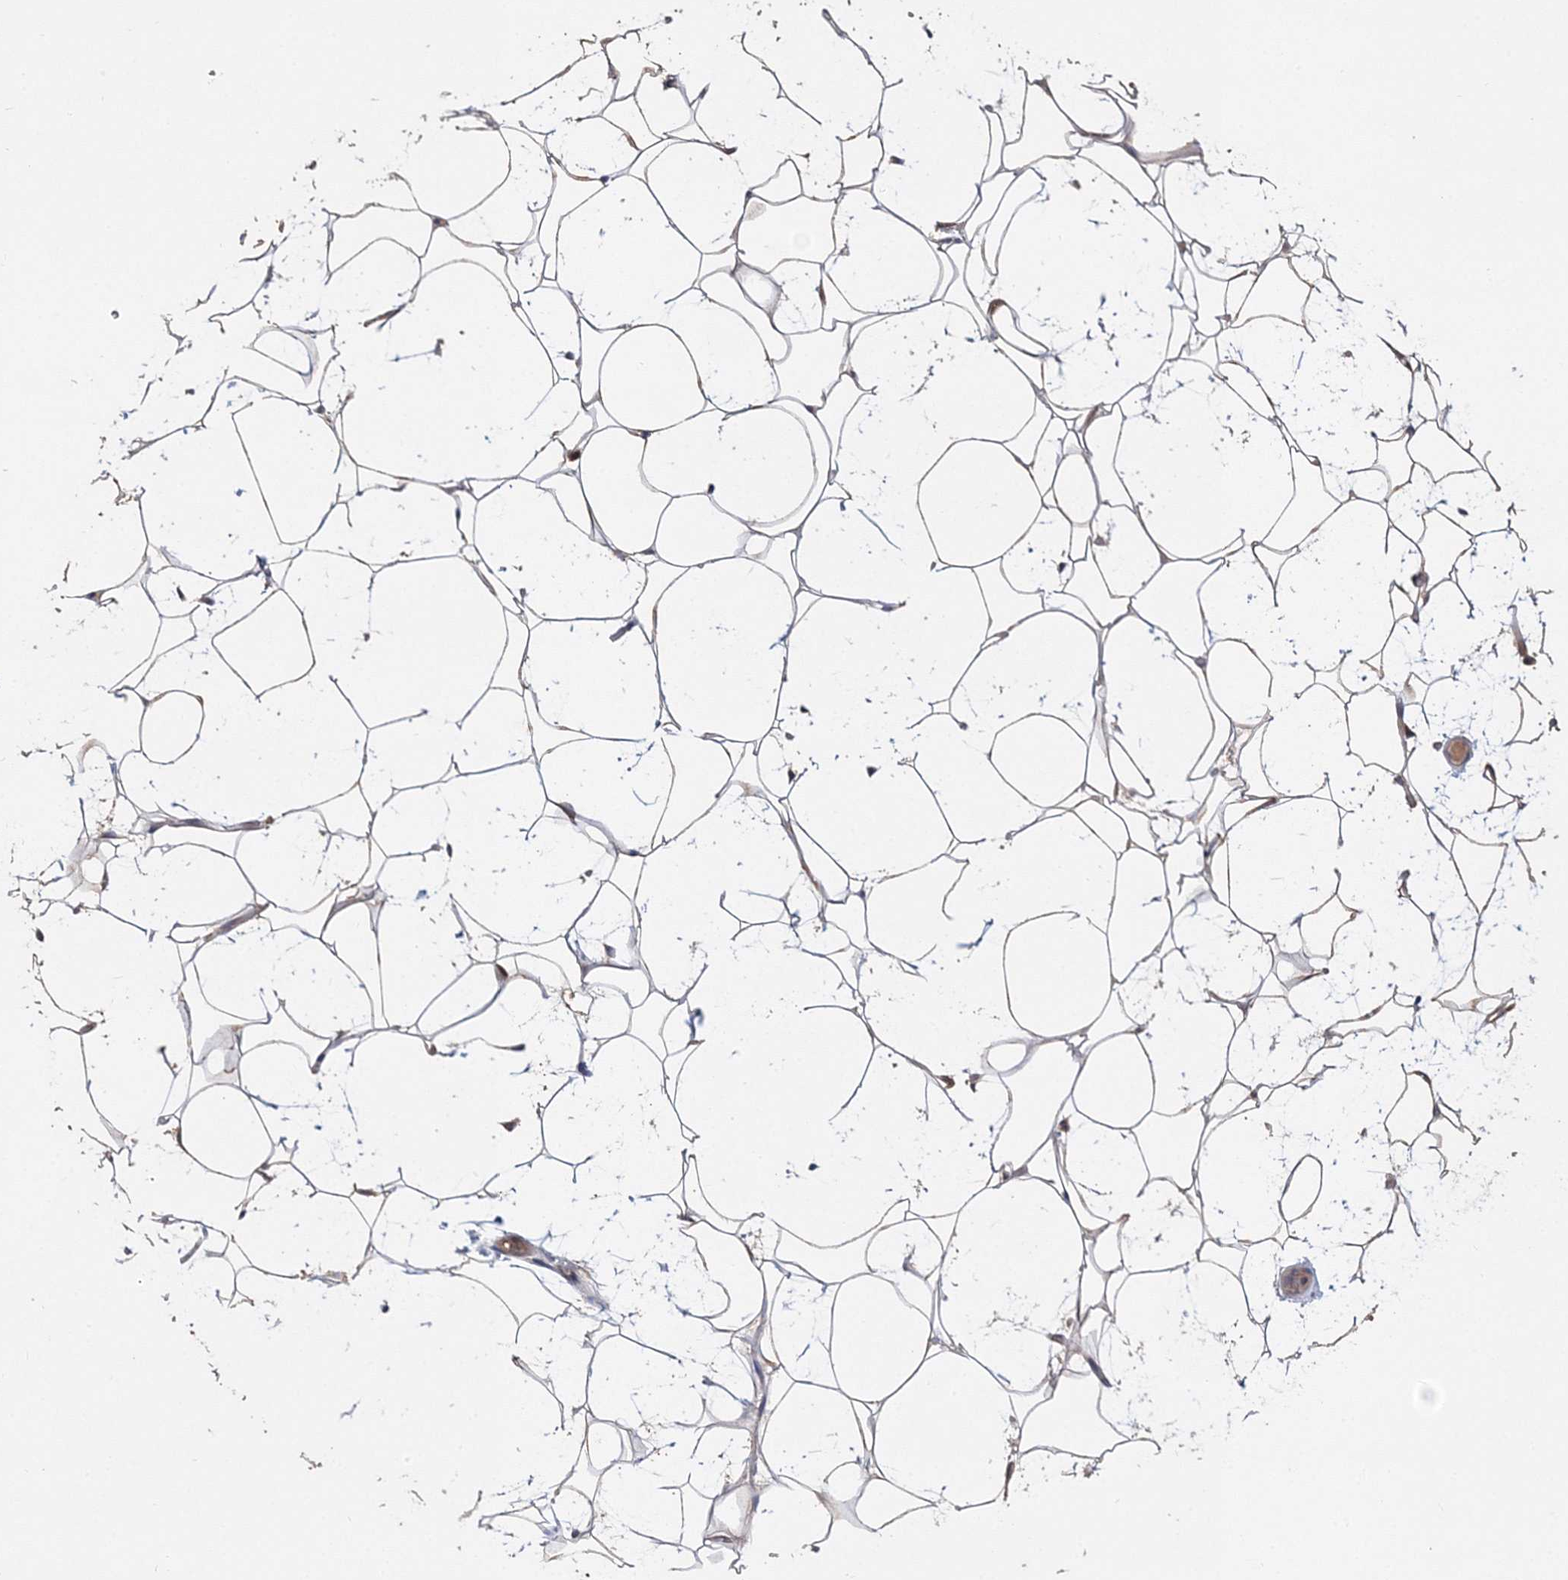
{"staining": {"intensity": "weak", "quantity": "<25%", "location": "cytoplasmic/membranous"}, "tissue": "adipose tissue", "cell_type": "Adipocytes", "image_type": "normal", "snomed": [{"axis": "morphology", "description": "Normal tissue, NOS"}, {"axis": "topography", "description": "Breast"}], "caption": "Immunohistochemical staining of benign adipose tissue shows no significant positivity in adipocytes. Brightfield microscopy of IHC stained with DAB (3,3'-diaminobenzidine) (brown) and hematoxylin (blue), captured at high magnification.", "gene": "GJB5", "patient": {"sex": "female", "age": 26}}